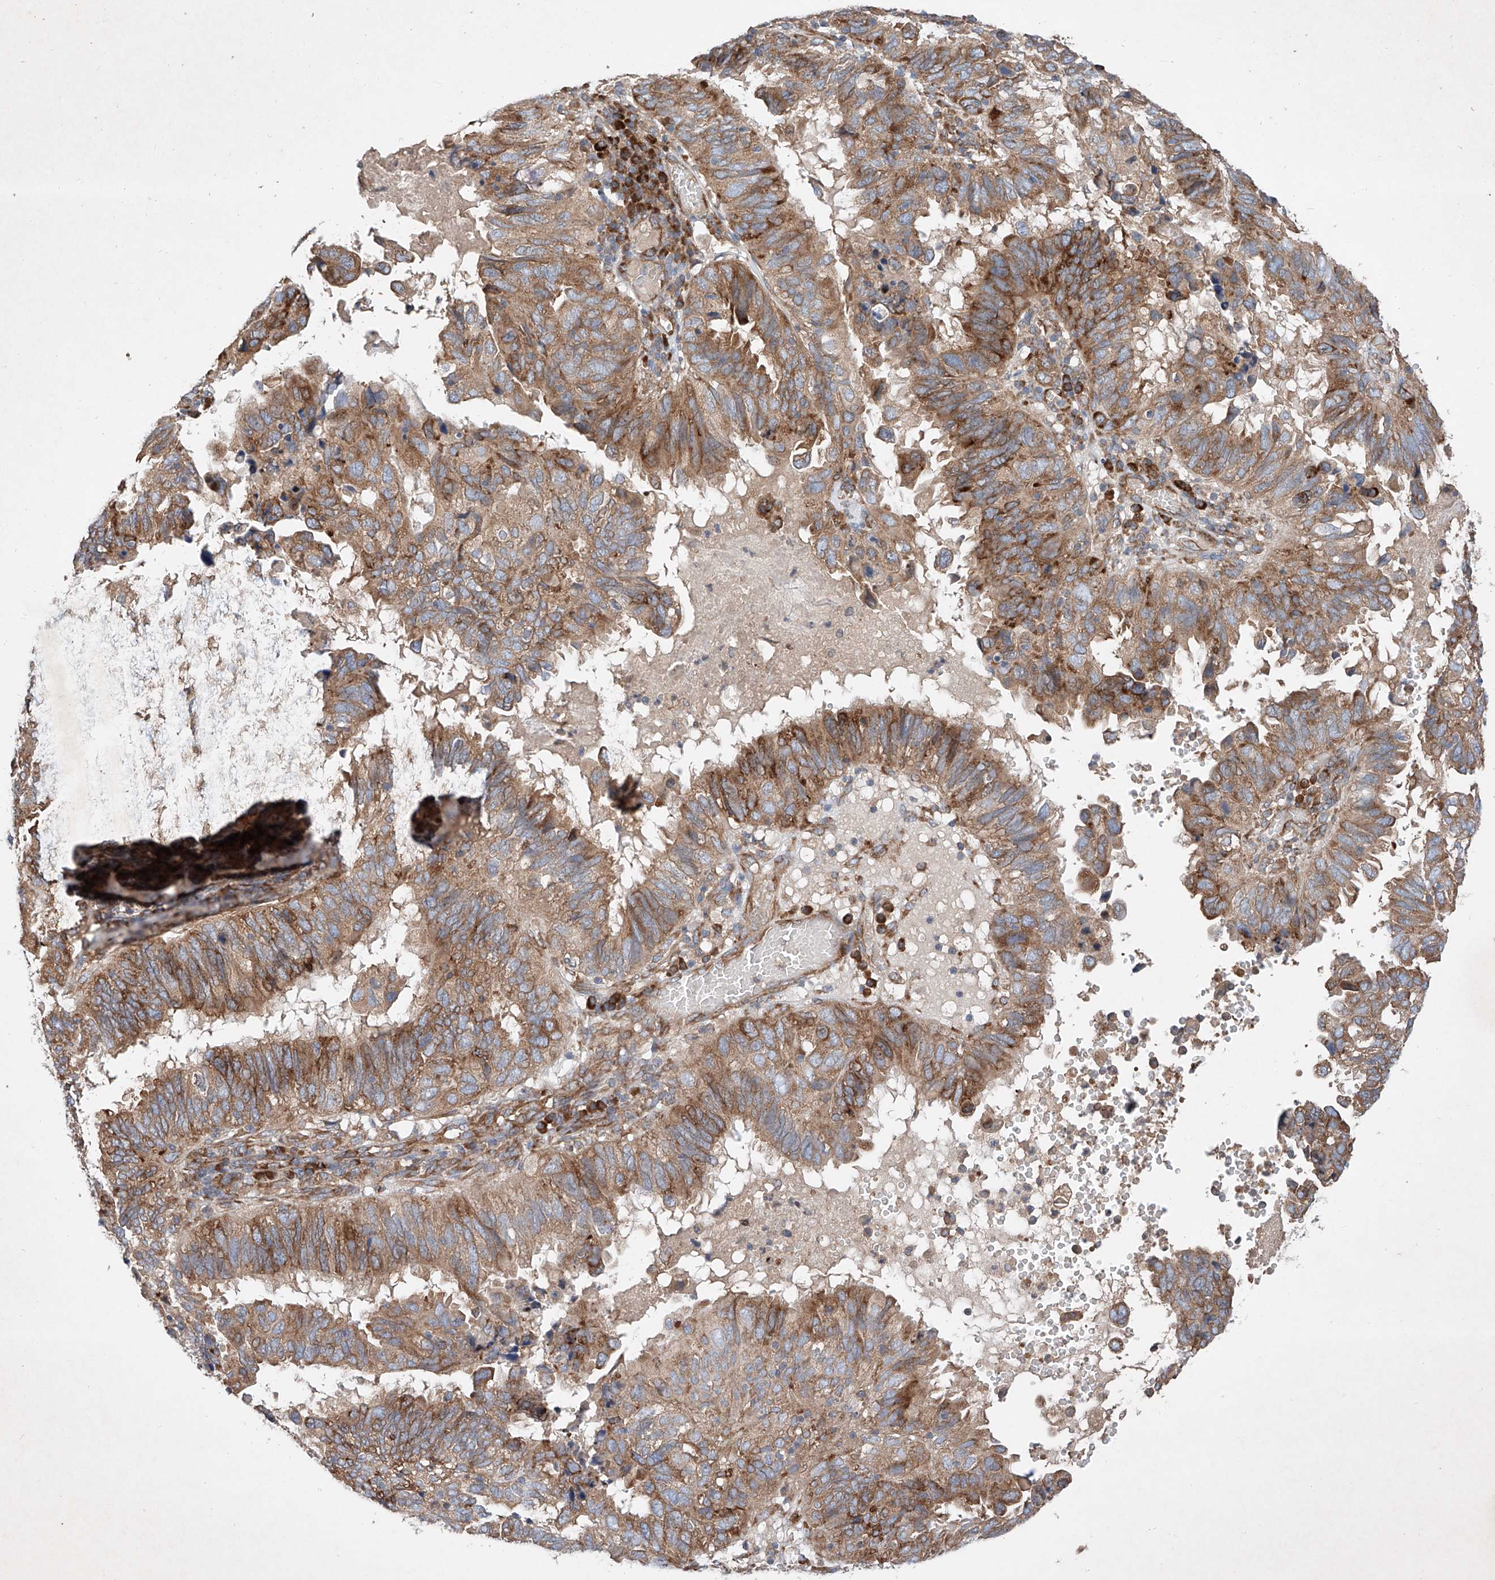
{"staining": {"intensity": "moderate", "quantity": ">75%", "location": "cytoplasmic/membranous"}, "tissue": "endometrial cancer", "cell_type": "Tumor cells", "image_type": "cancer", "snomed": [{"axis": "morphology", "description": "Adenocarcinoma, NOS"}, {"axis": "topography", "description": "Uterus"}], "caption": "Moderate cytoplasmic/membranous protein staining is identified in approximately >75% of tumor cells in adenocarcinoma (endometrial).", "gene": "FASTK", "patient": {"sex": "female", "age": 77}}